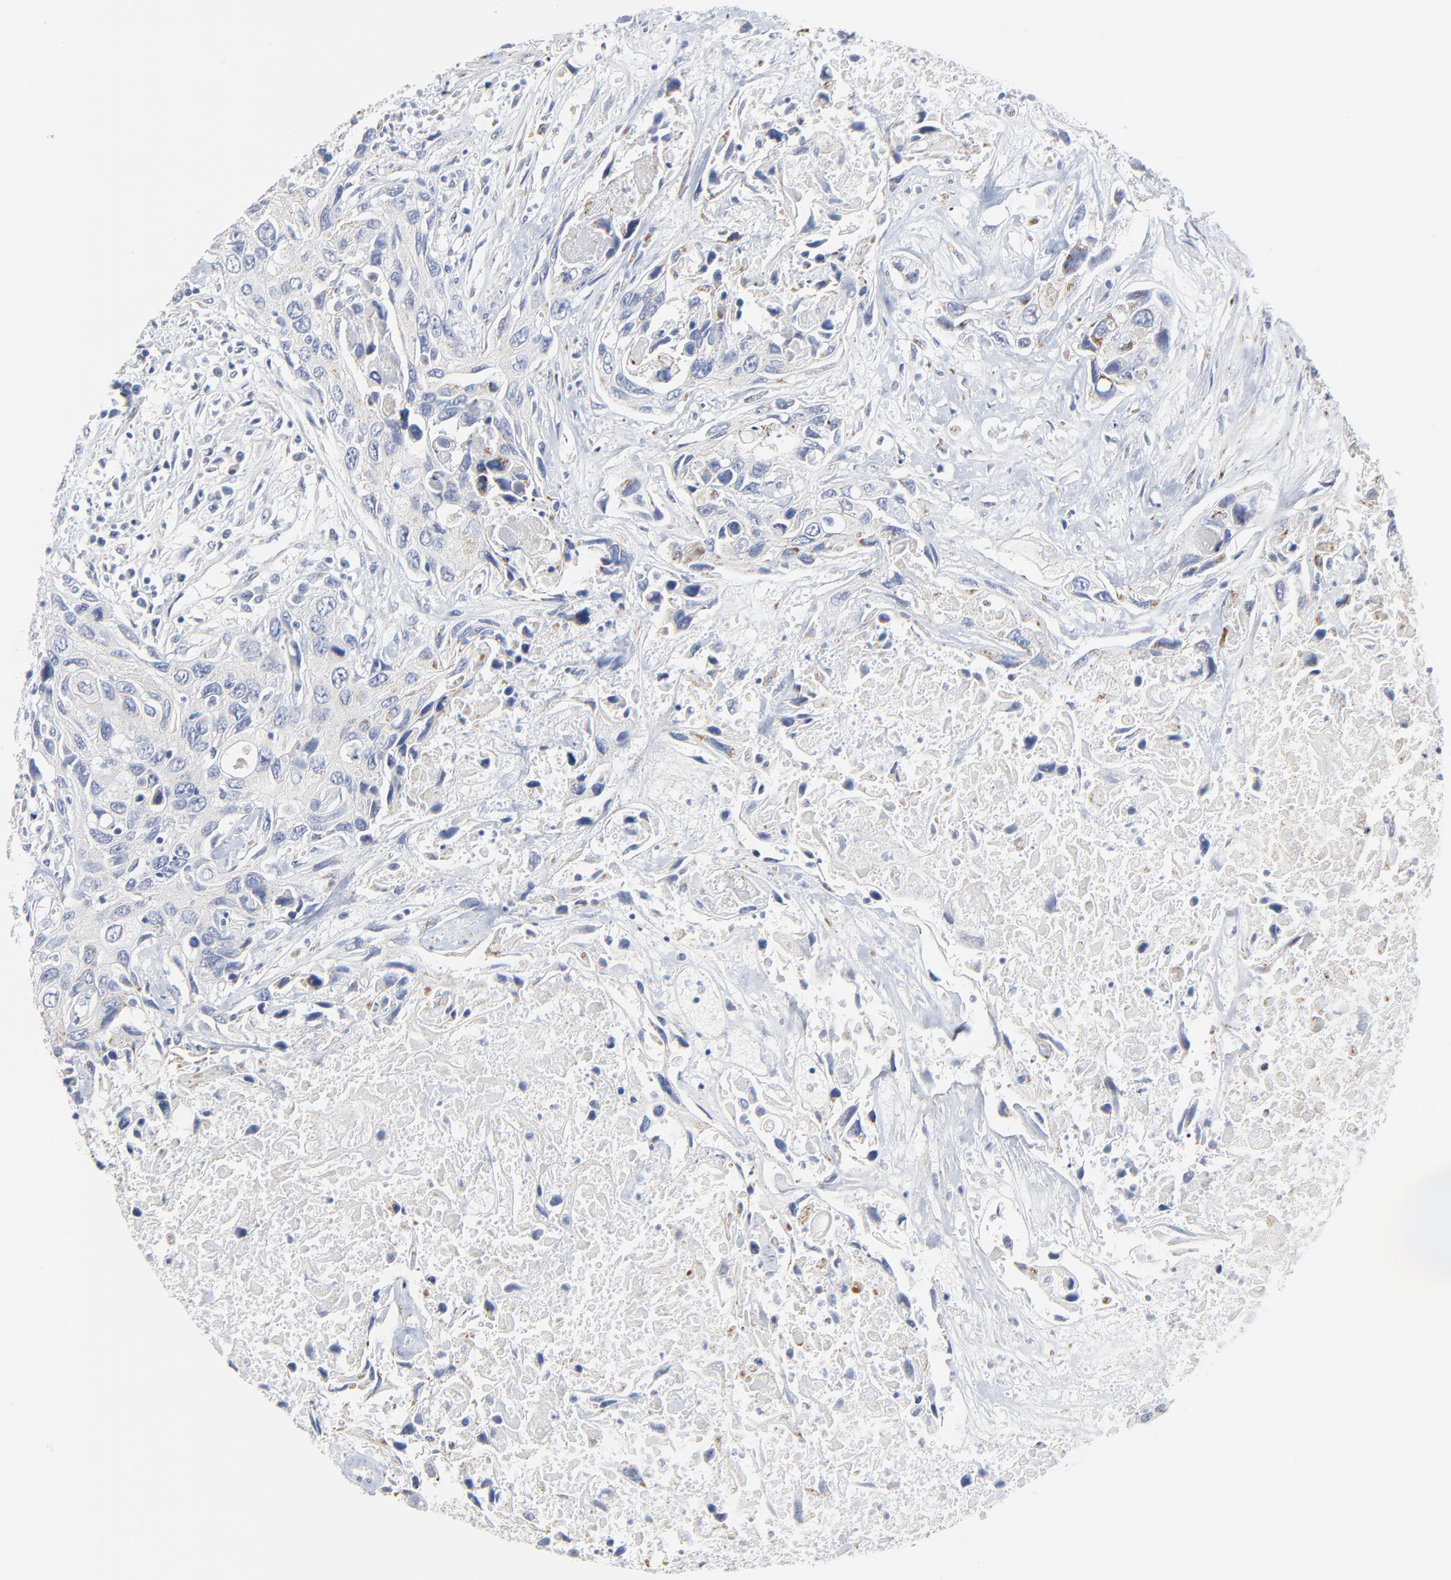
{"staining": {"intensity": "negative", "quantity": "none", "location": "none"}, "tissue": "urothelial cancer", "cell_type": "Tumor cells", "image_type": "cancer", "snomed": [{"axis": "morphology", "description": "Urothelial carcinoma, High grade"}, {"axis": "topography", "description": "Urinary bladder"}], "caption": "Immunohistochemistry of urothelial cancer reveals no expression in tumor cells.", "gene": "DHRSX", "patient": {"sex": "male", "age": 71}}